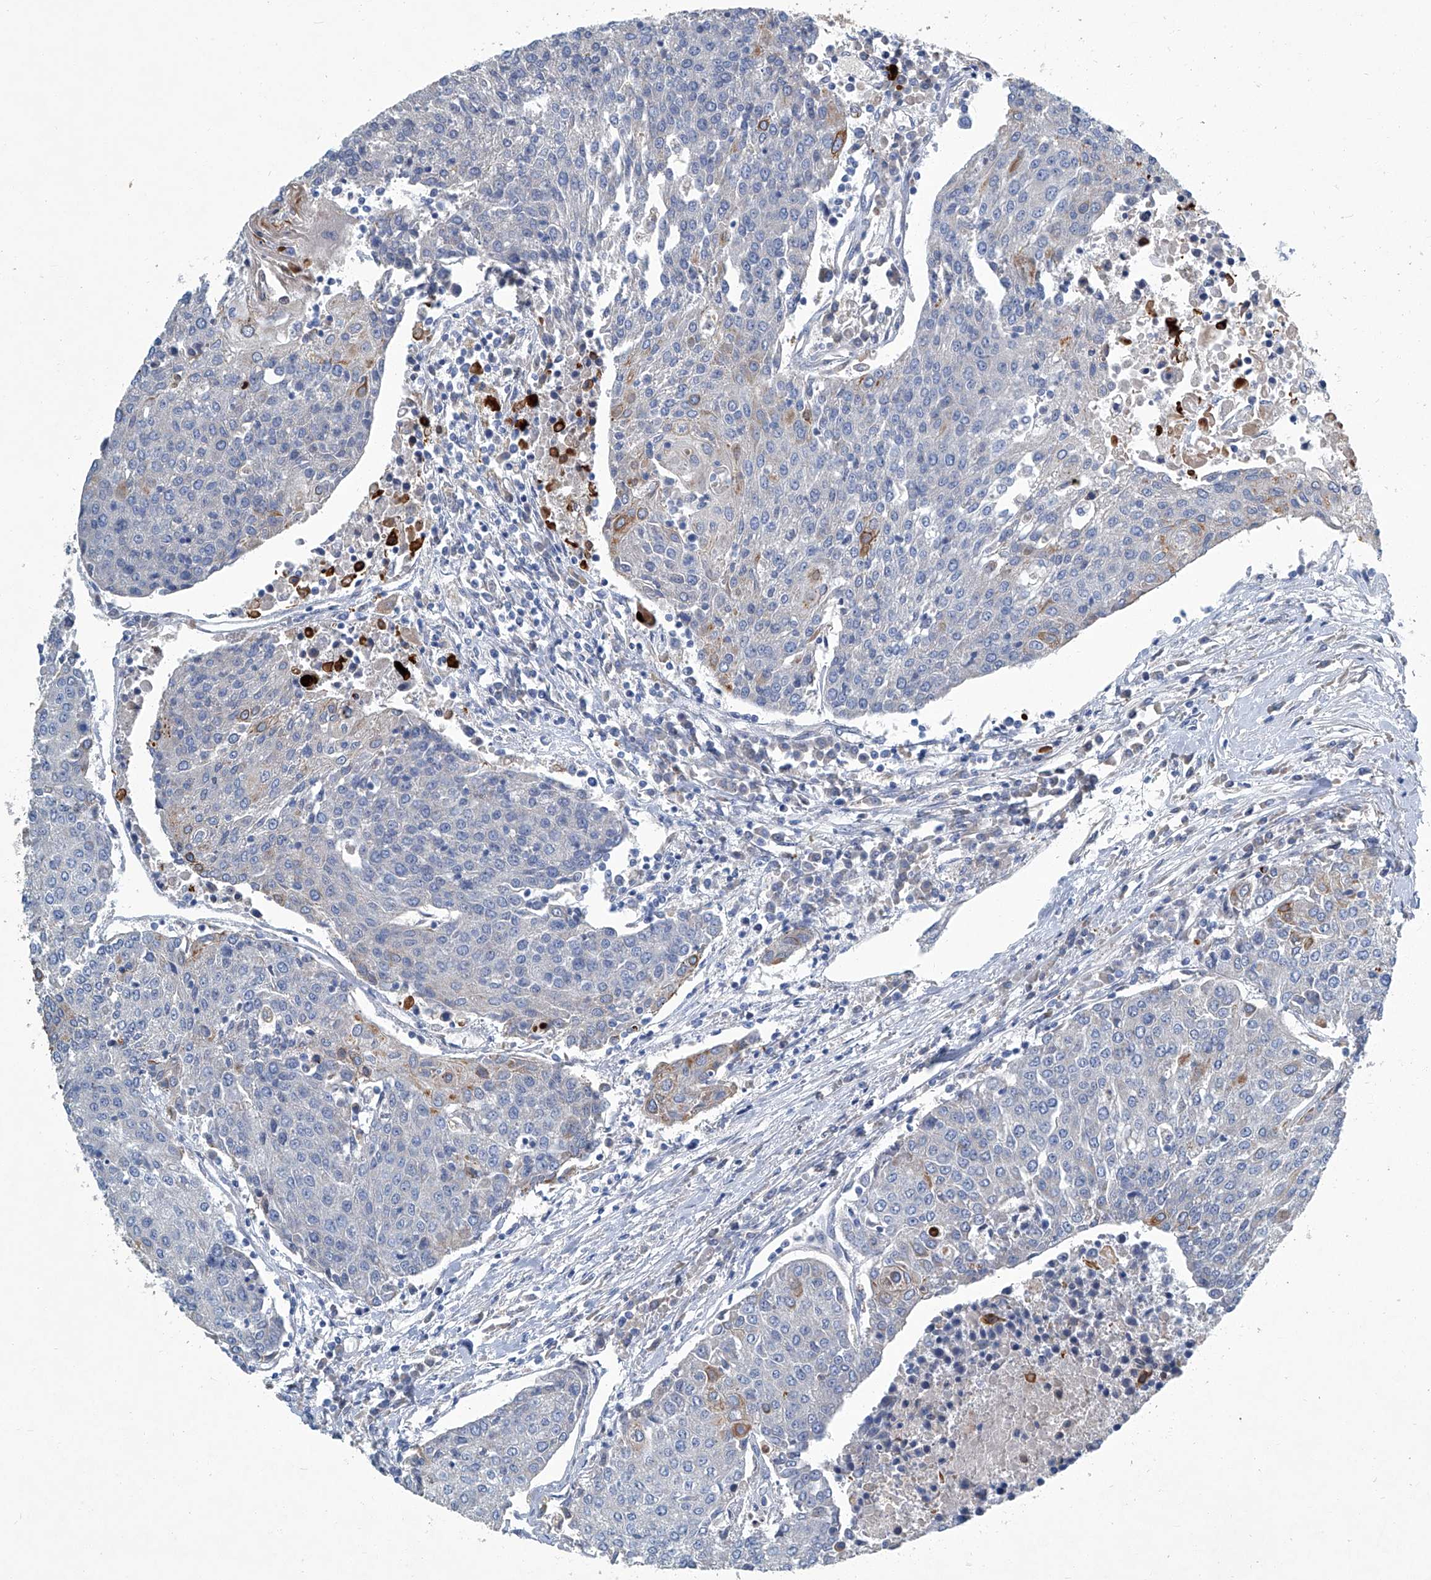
{"staining": {"intensity": "moderate", "quantity": "<25%", "location": "cytoplasmic/membranous"}, "tissue": "urothelial cancer", "cell_type": "Tumor cells", "image_type": "cancer", "snomed": [{"axis": "morphology", "description": "Urothelial carcinoma, High grade"}, {"axis": "topography", "description": "Urinary bladder"}], "caption": "Tumor cells display moderate cytoplasmic/membranous positivity in approximately <25% of cells in urothelial carcinoma (high-grade).", "gene": "SLC26A11", "patient": {"sex": "female", "age": 85}}